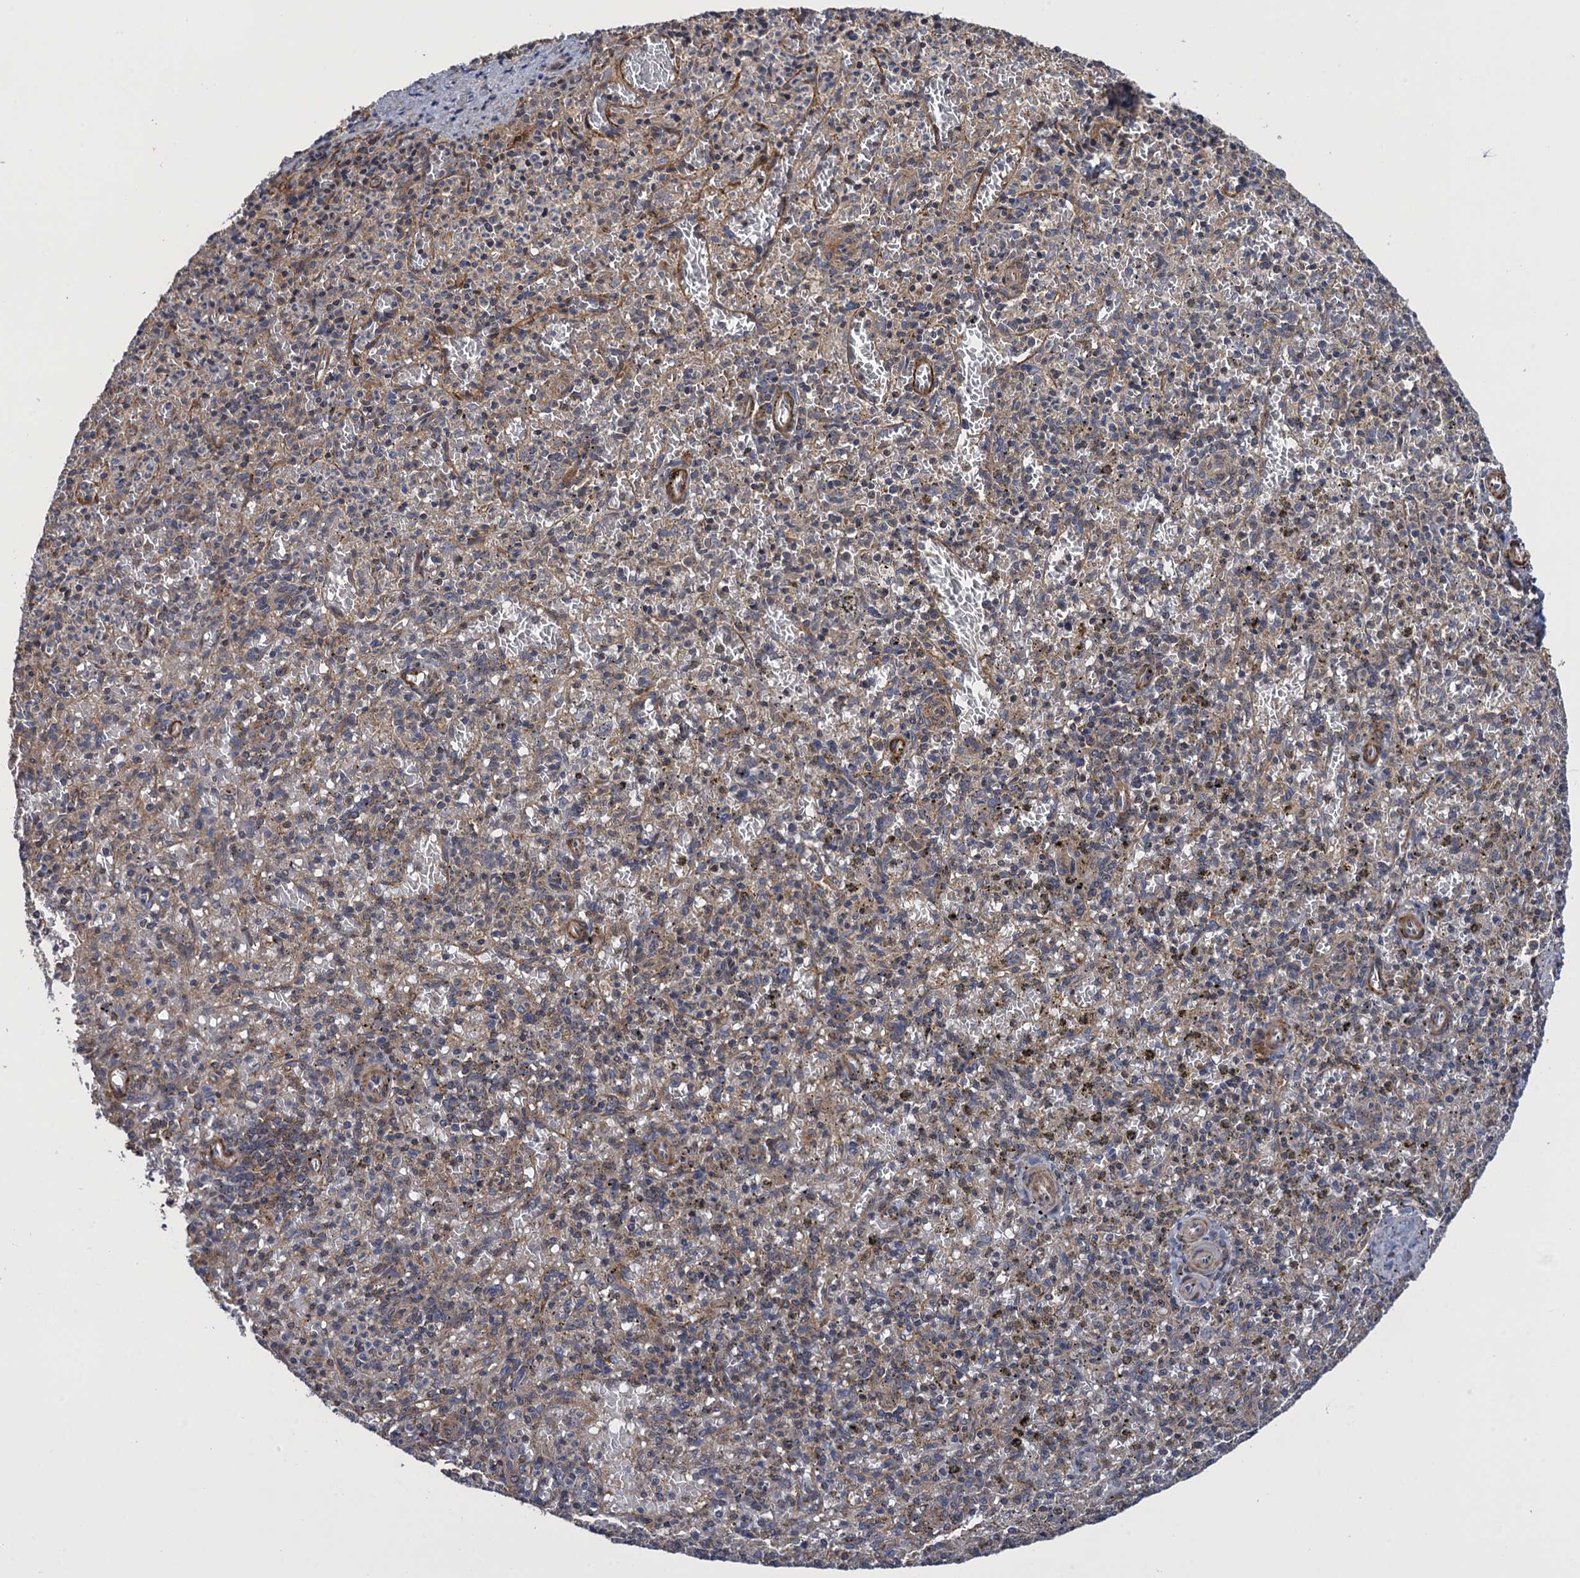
{"staining": {"intensity": "weak", "quantity": "25%-75%", "location": "cytoplasmic/membranous"}, "tissue": "spleen", "cell_type": "Cells in red pulp", "image_type": "normal", "snomed": [{"axis": "morphology", "description": "Normal tissue, NOS"}, {"axis": "topography", "description": "Spleen"}], "caption": "Weak cytoplasmic/membranous positivity for a protein is present in about 25%-75% of cells in red pulp of benign spleen using immunohistochemistry.", "gene": "WDR88", "patient": {"sex": "male", "age": 72}}